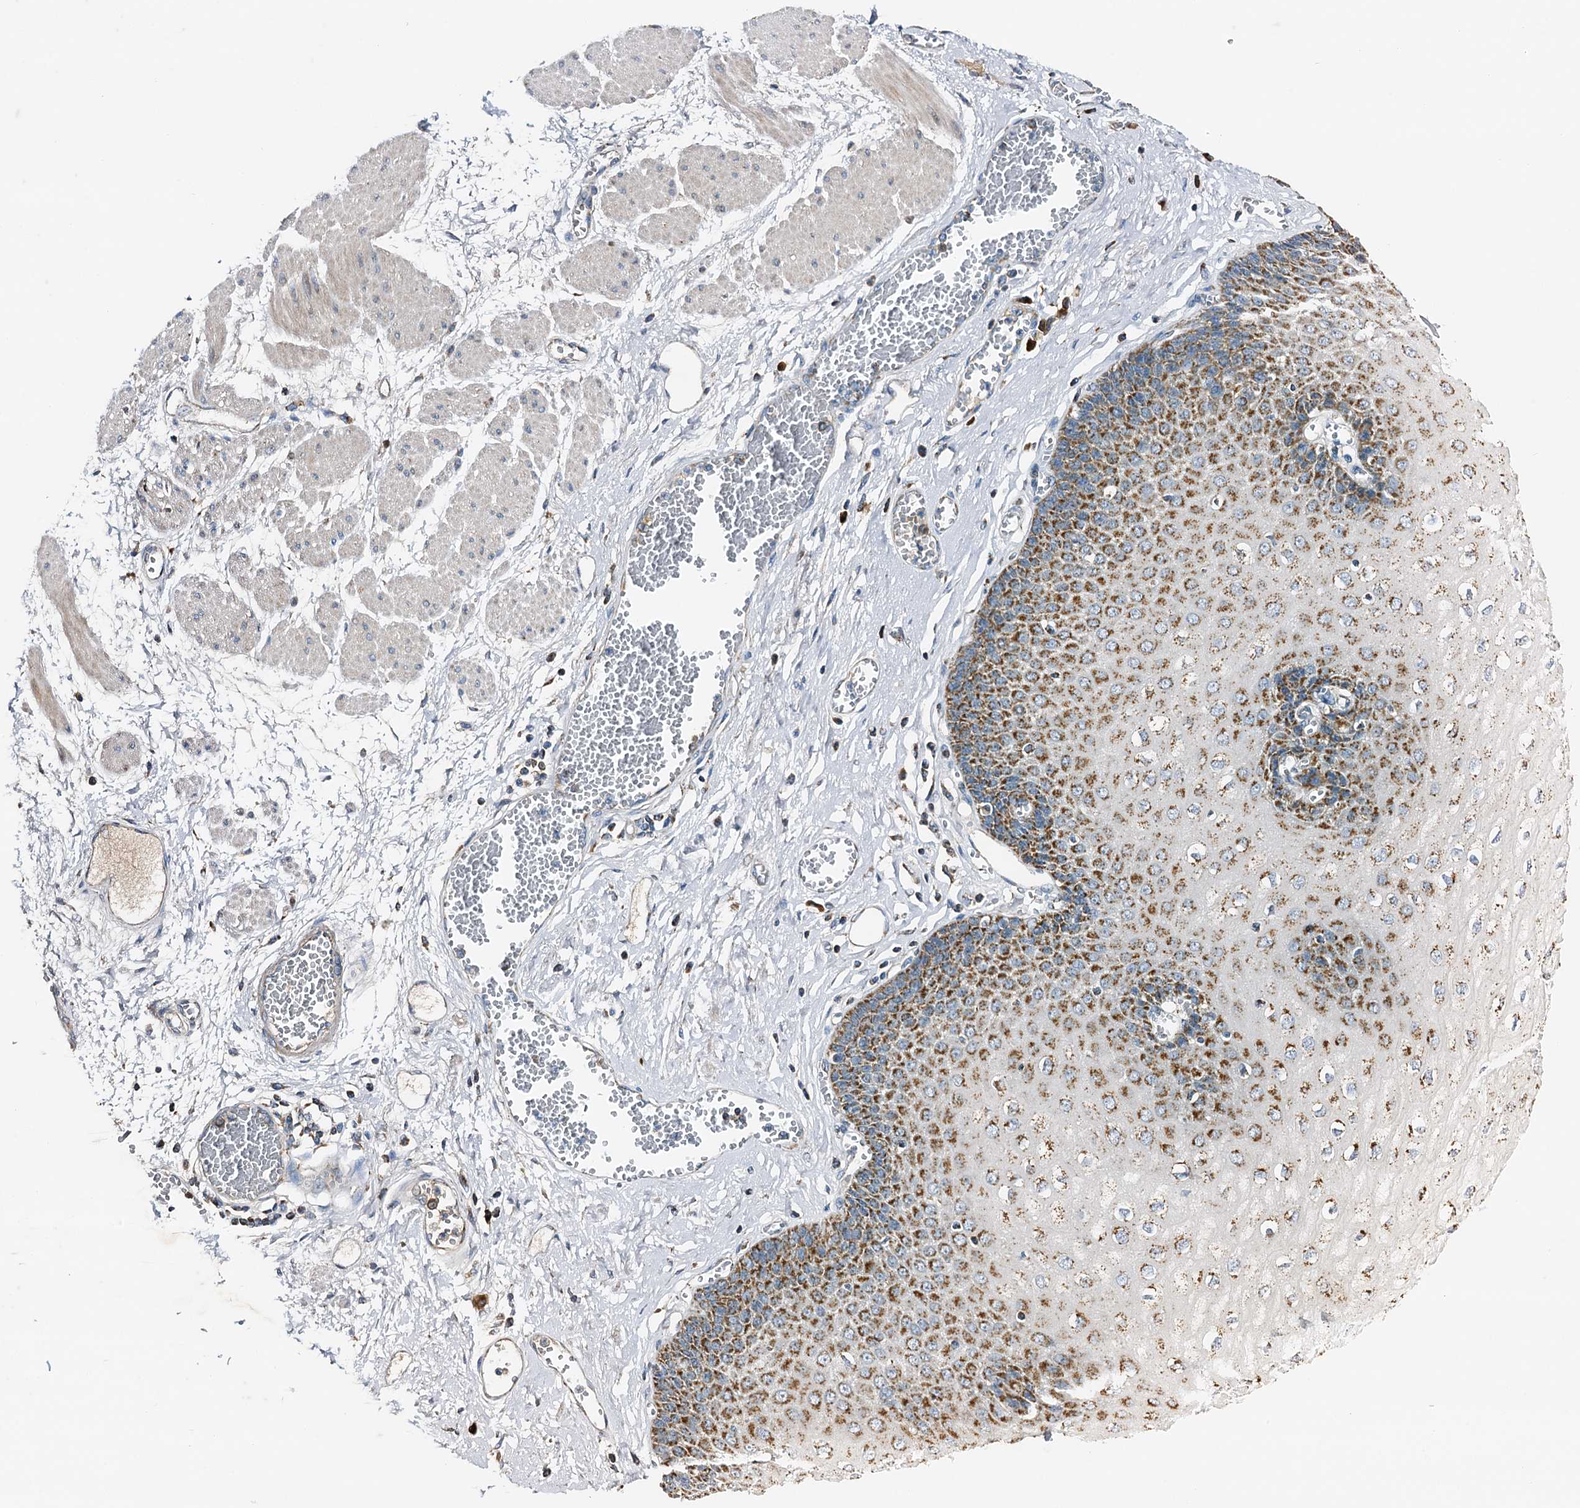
{"staining": {"intensity": "moderate", "quantity": ">75%", "location": "cytoplasmic/membranous"}, "tissue": "esophagus", "cell_type": "Squamous epithelial cells", "image_type": "normal", "snomed": [{"axis": "morphology", "description": "Normal tissue, NOS"}, {"axis": "topography", "description": "Esophagus"}], "caption": "Immunohistochemical staining of unremarkable esophagus shows moderate cytoplasmic/membranous protein positivity in about >75% of squamous epithelial cells.", "gene": "POC1A", "patient": {"sex": "male", "age": 60}}